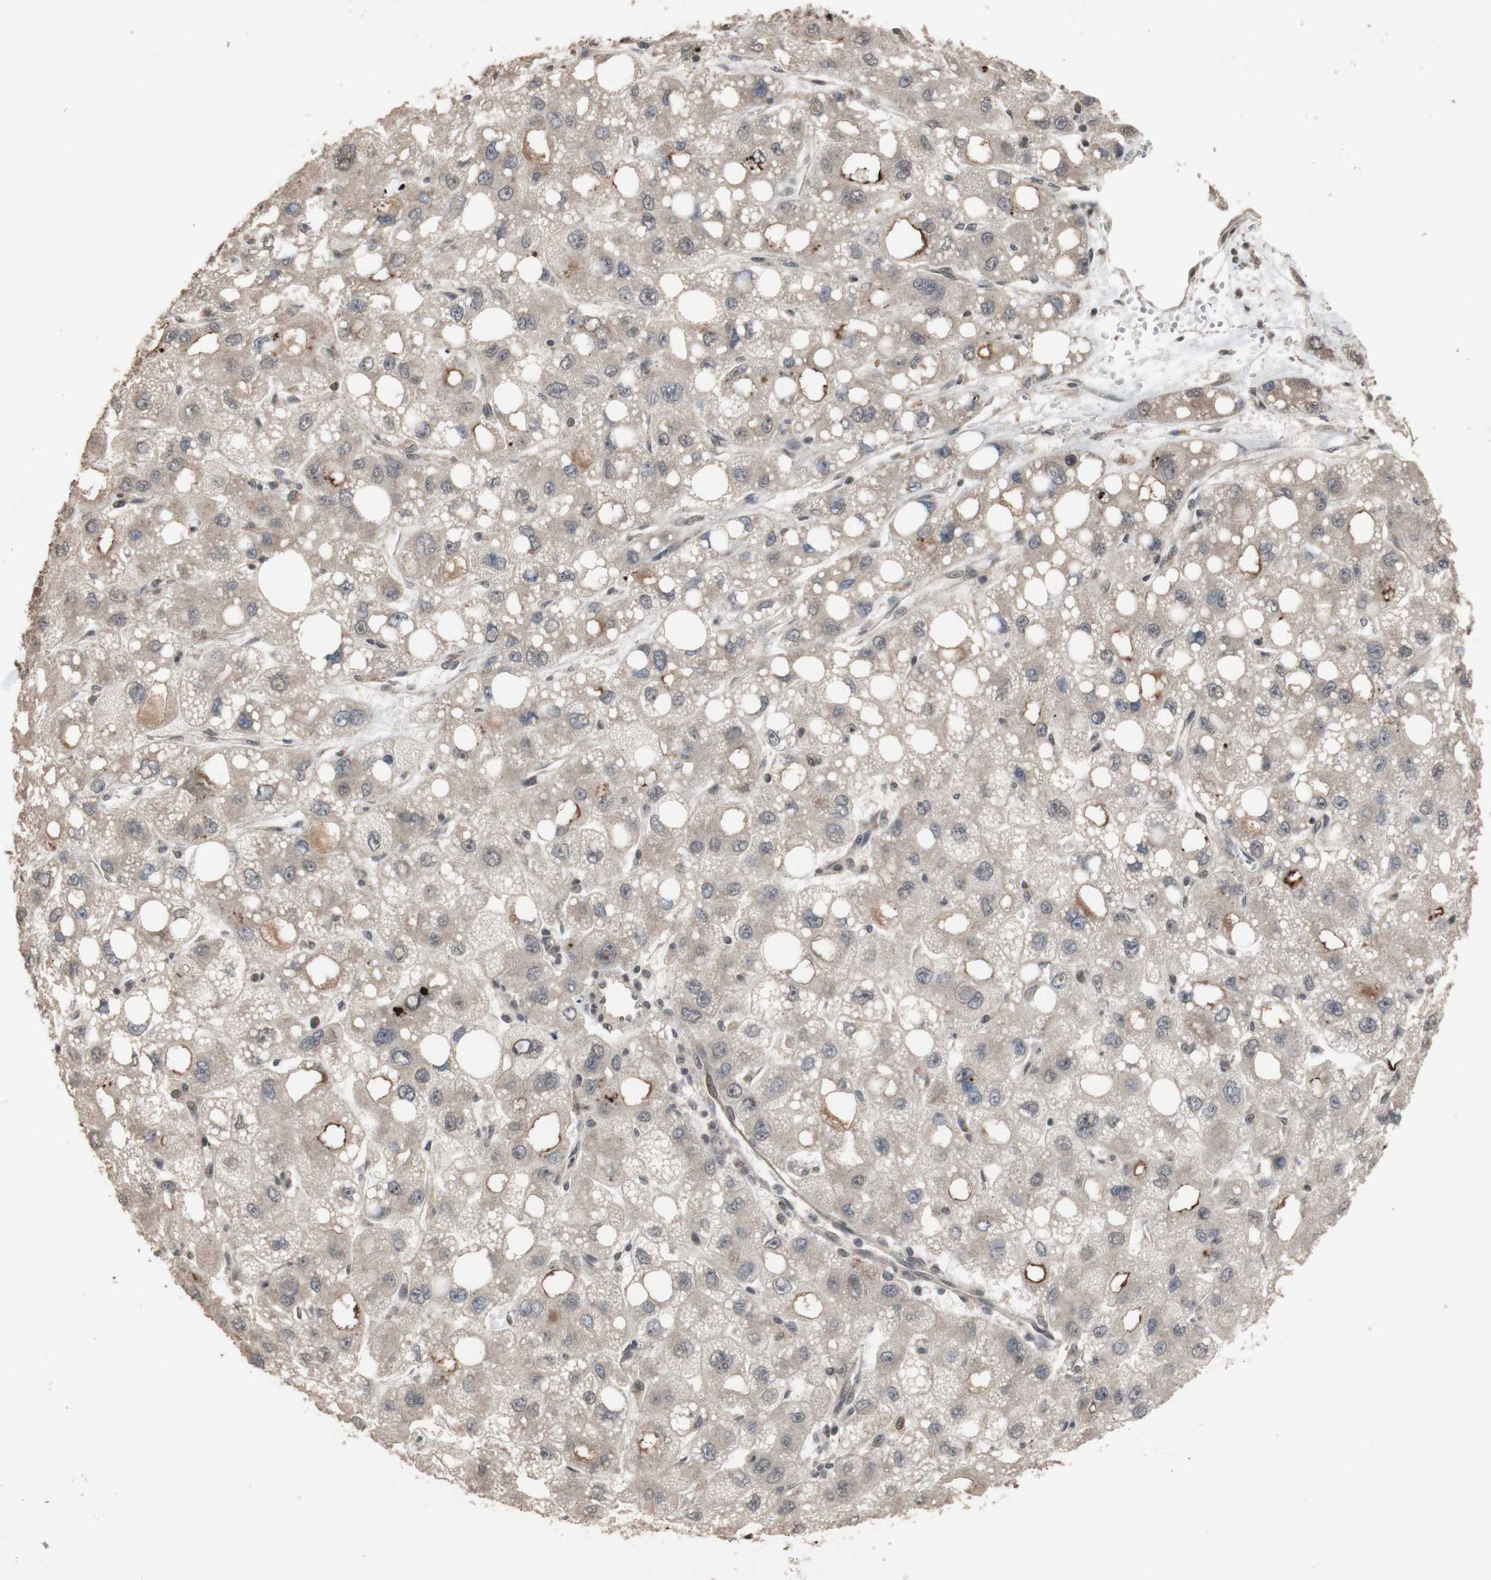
{"staining": {"intensity": "weak", "quantity": ">75%", "location": "cytoplasmic/membranous"}, "tissue": "liver cancer", "cell_type": "Tumor cells", "image_type": "cancer", "snomed": [{"axis": "morphology", "description": "Carcinoma, Hepatocellular, NOS"}, {"axis": "topography", "description": "Liver"}], "caption": "Weak cytoplasmic/membranous positivity is present in about >75% of tumor cells in hepatocellular carcinoma (liver).", "gene": "KANSL1", "patient": {"sex": "male", "age": 55}}